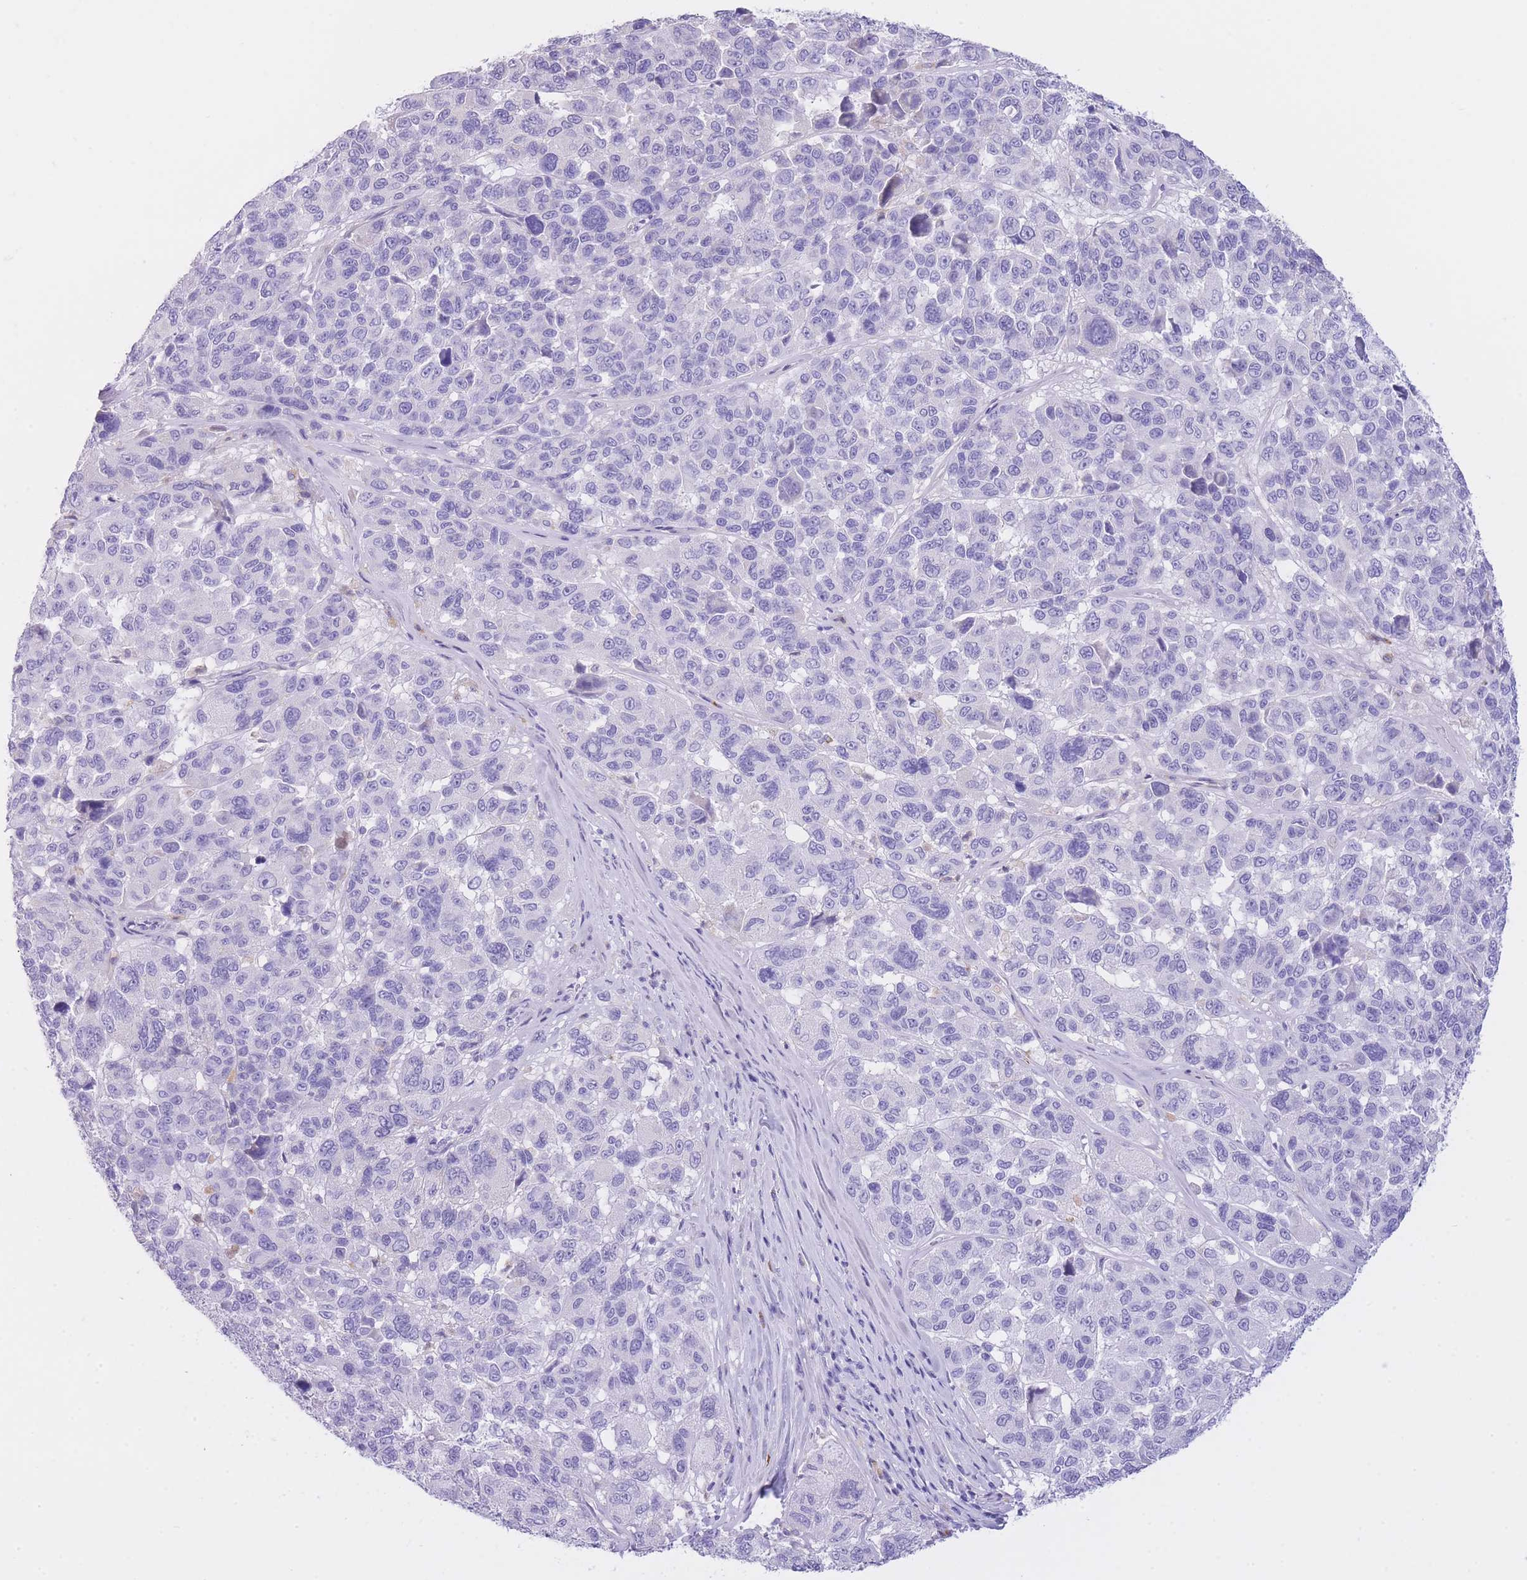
{"staining": {"intensity": "negative", "quantity": "none", "location": "none"}, "tissue": "melanoma", "cell_type": "Tumor cells", "image_type": "cancer", "snomed": [{"axis": "morphology", "description": "Malignant melanoma, NOS"}, {"axis": "topography", "description": "Skin"}], "caption": "Photomicrograph shows no significant protein positivity in tumor cells of melanoma.", "gene": "PLBD1", "patient": {"sex": "female", "age": 66}}